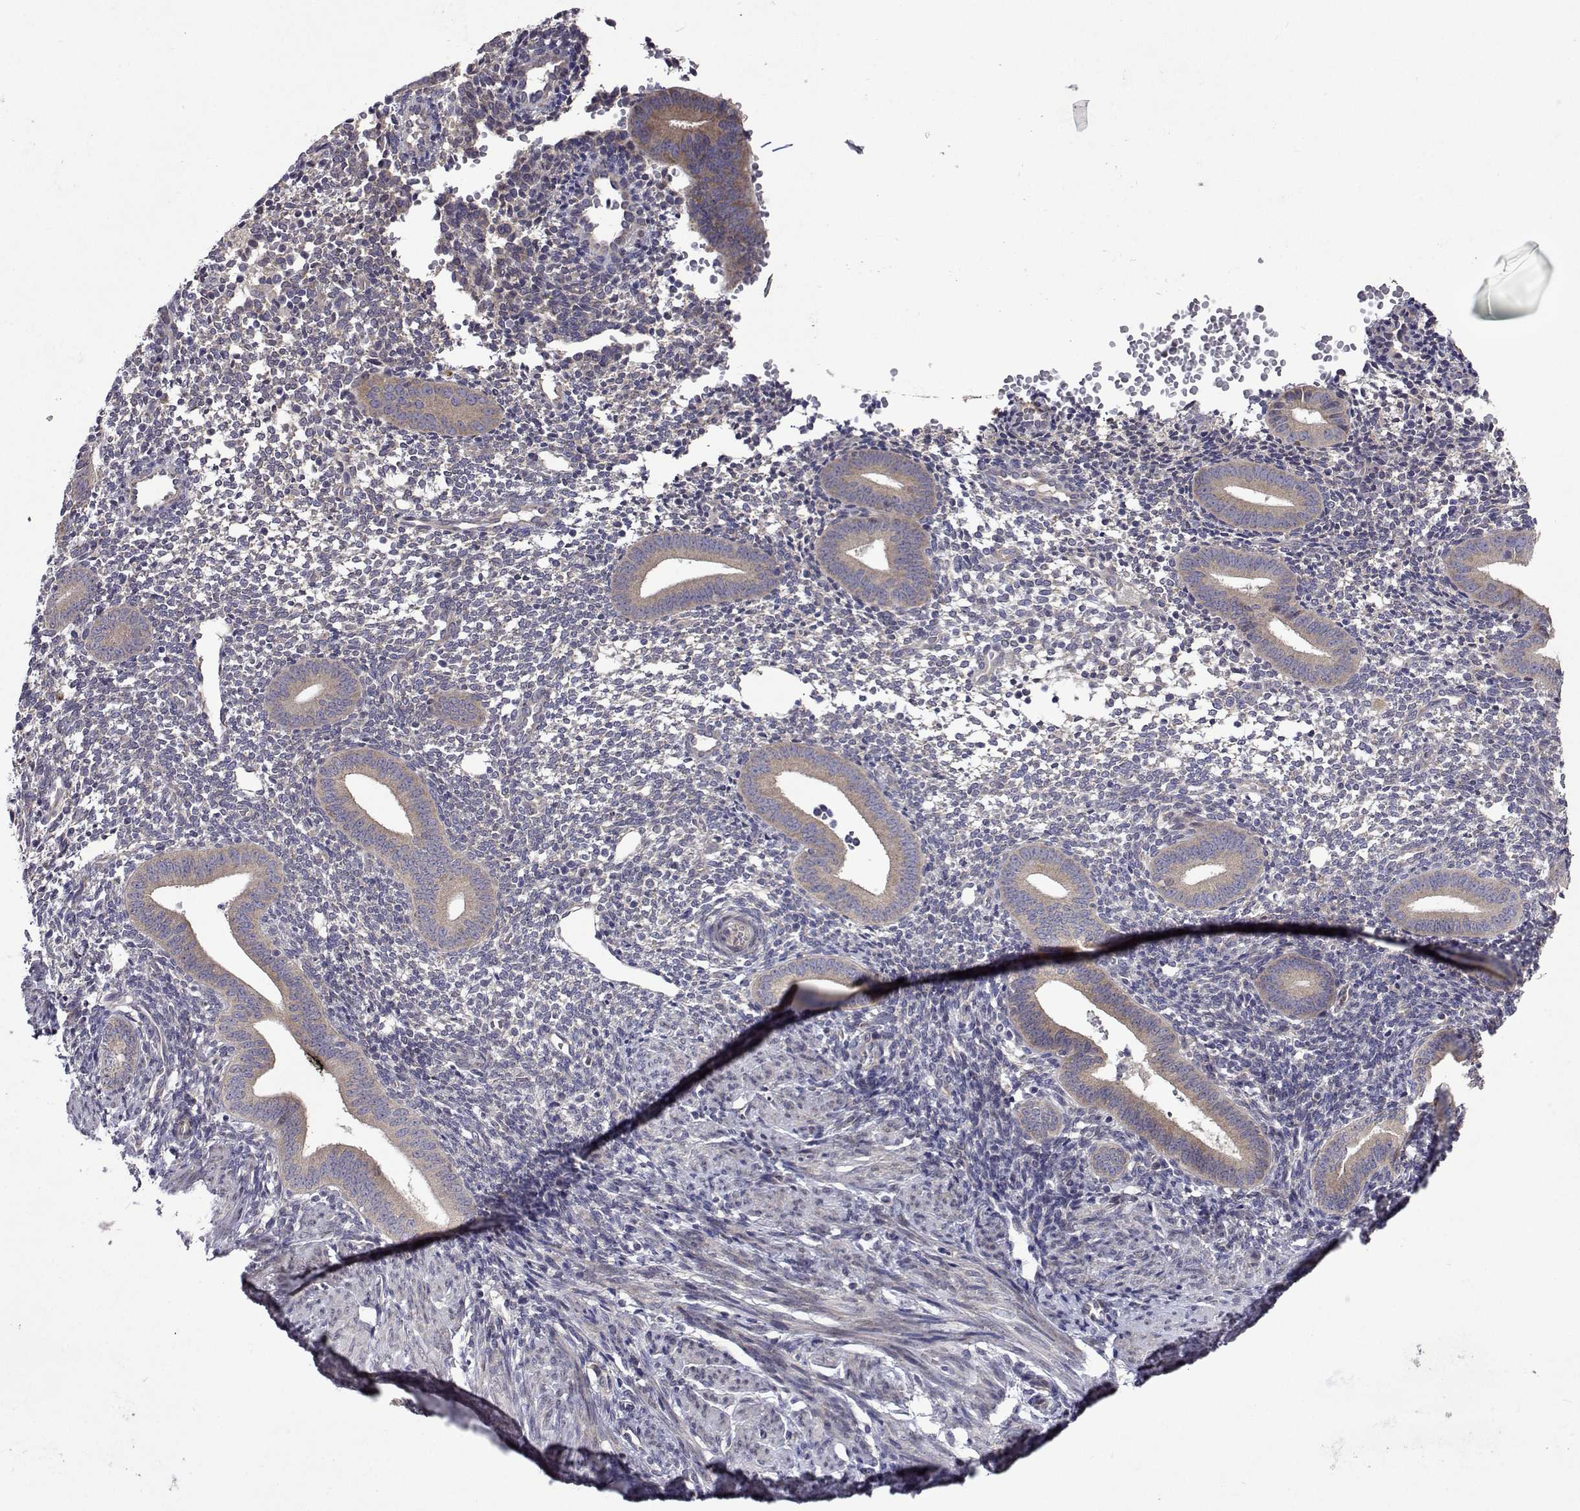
{"staining": {"intensity": "negative", "quantity": "none", "location": "none"}, "tissue": "endometrium", "cell_type": "Cells in endometrial stroma", "image_type": "normal", "snomed": [{"axis": "morphology", "description": "Normal tissue, NOS"}, {"axis": "topography", "description": "Endometrium"}], "caption": "The image reveals no significant positivity in cells in endometrial stroma of endometrium.", "gene": "TARBP2", "patient": {"sex": "female", "age": 40}}